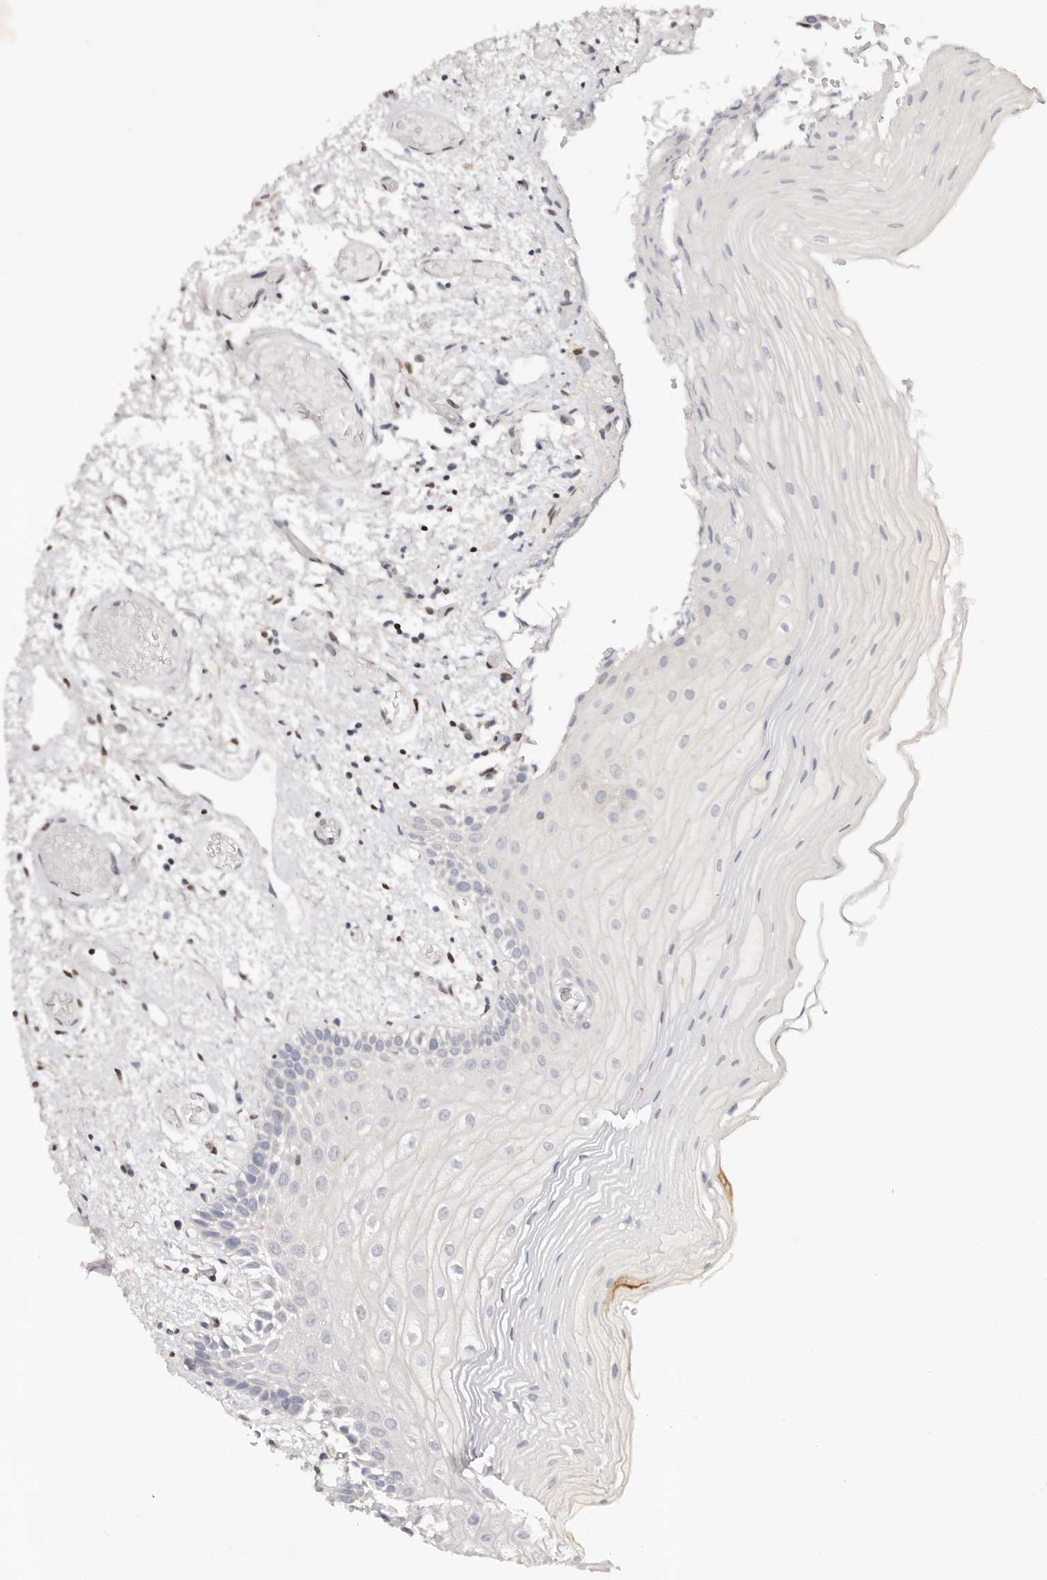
{"staining": {"intensity": "negative", "quantity": "none", "location": "none"}, "tissue": "oral mucosa", "cell_type": "Squamous epithelial cells", "image_type": "normal", "snomed": [{"axis": "morphology", "description": "Normal tissue, NOS"}, {"axis": "topography", "description": "Oral tissue"}], "caption": "Immunohistochemistry micrograph of normal oral mucosa: oral mucosa stained with DAB (3,3'-diaminobenzidine) demonstrates no significant protein staining in squamous epithelial cells. (DAB (3,3'-diaminobenzidine) IHC, high magnification).", "gene": "IQGAP3", "patient": {"sex": "male", "age": 52}}